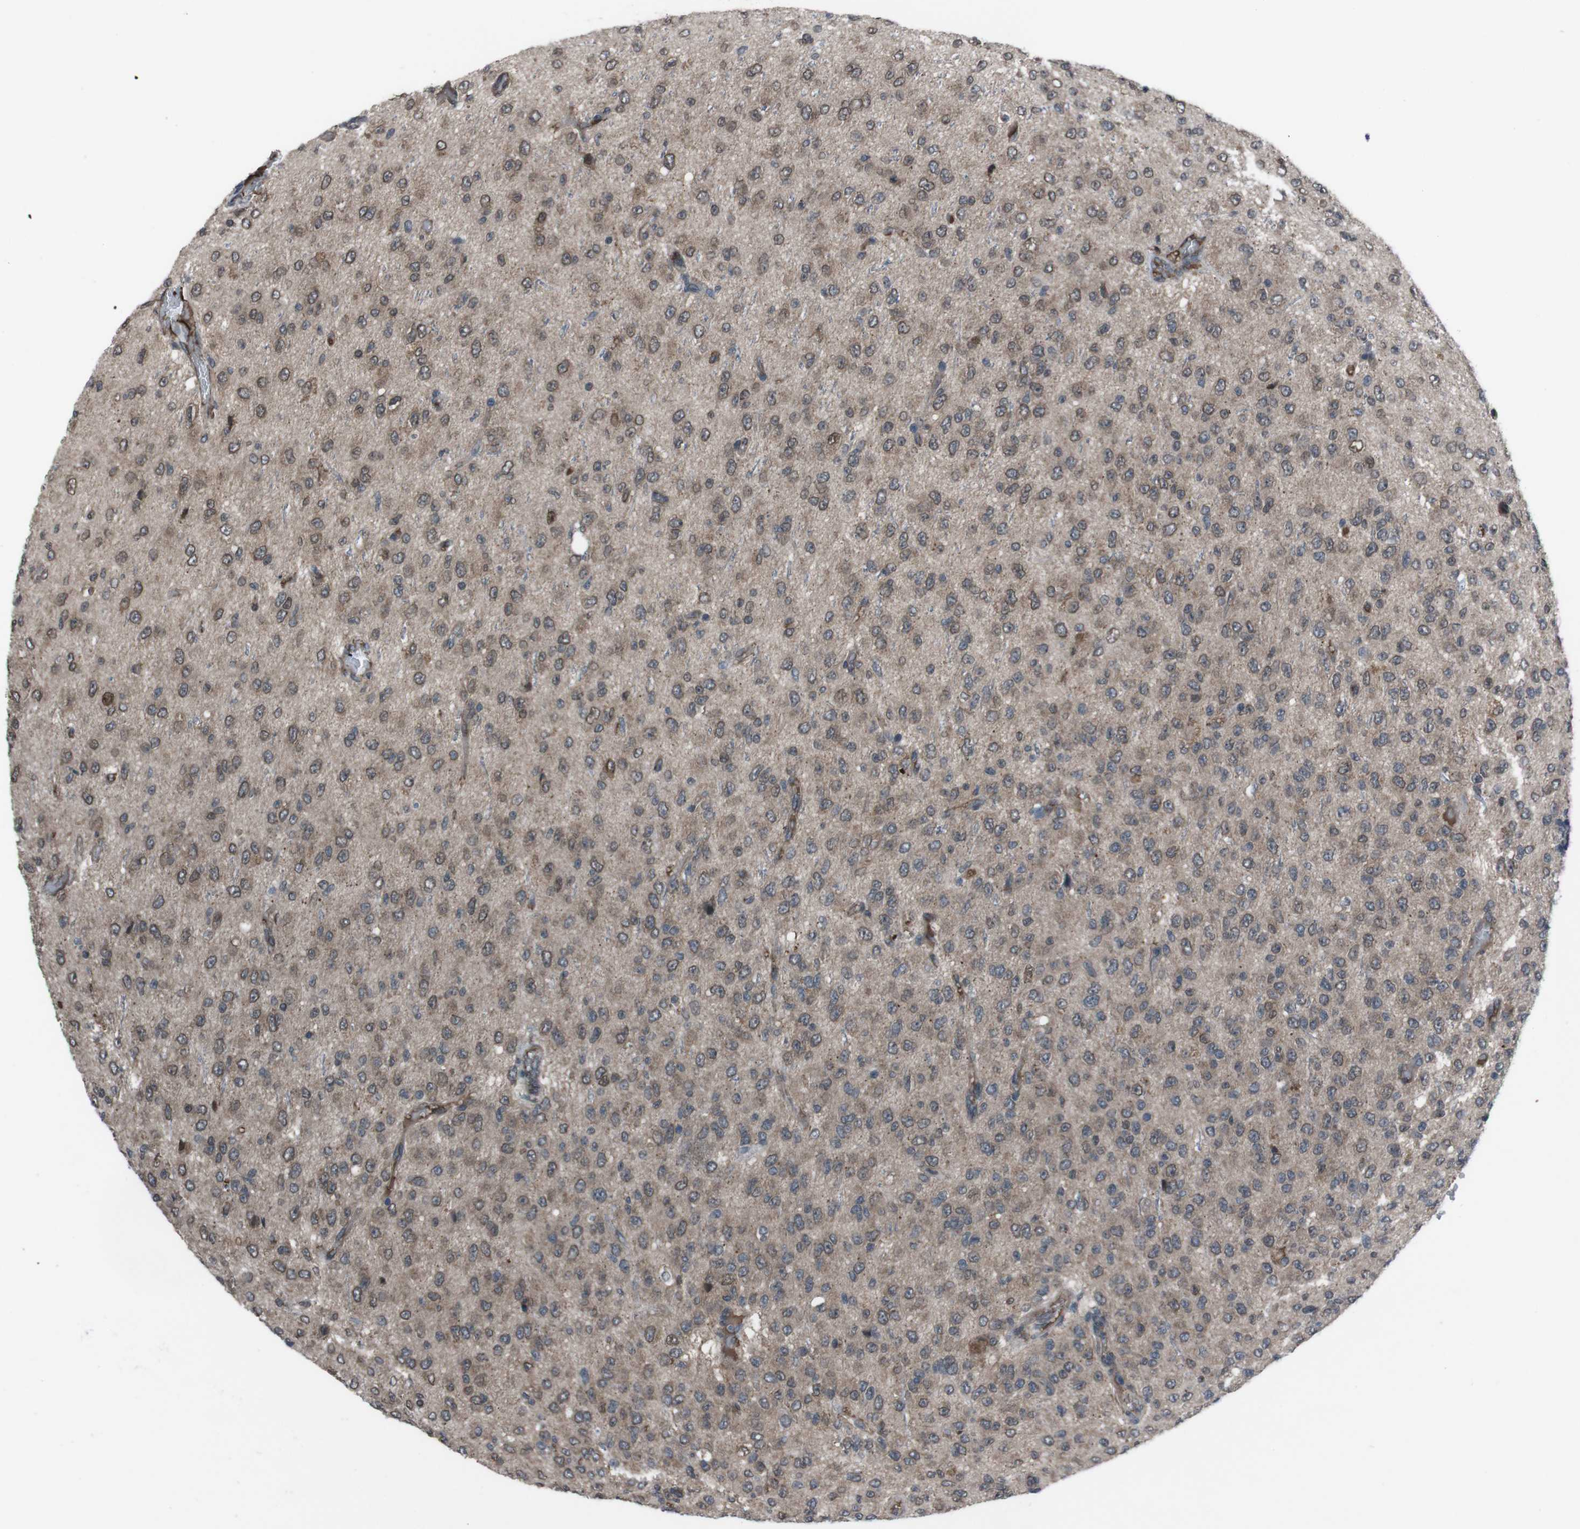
{"staining": {"intensity": "weak", "quantity": ">75%", "location": "cytoplasmic/membranous,nuclear"}, "tissue": "glioma", "cell_type": "Tumor cells", "image_type": "cancer", "snomed": [{"axis": "morphology", "description": "Glioma, malignant, High grade"}, {"axis": "topography", "description": "pancreas cauda"}], "caption": "A micrograph showing weak cytoplasmic/membranous and nuclear expression in approximately >75% of tumor cells in high-grade glioma (malignant), as visualized by brown immunohistochemical staining.", "gene": "SS18L1", "patient": {"sex": "male", "age": 60}}